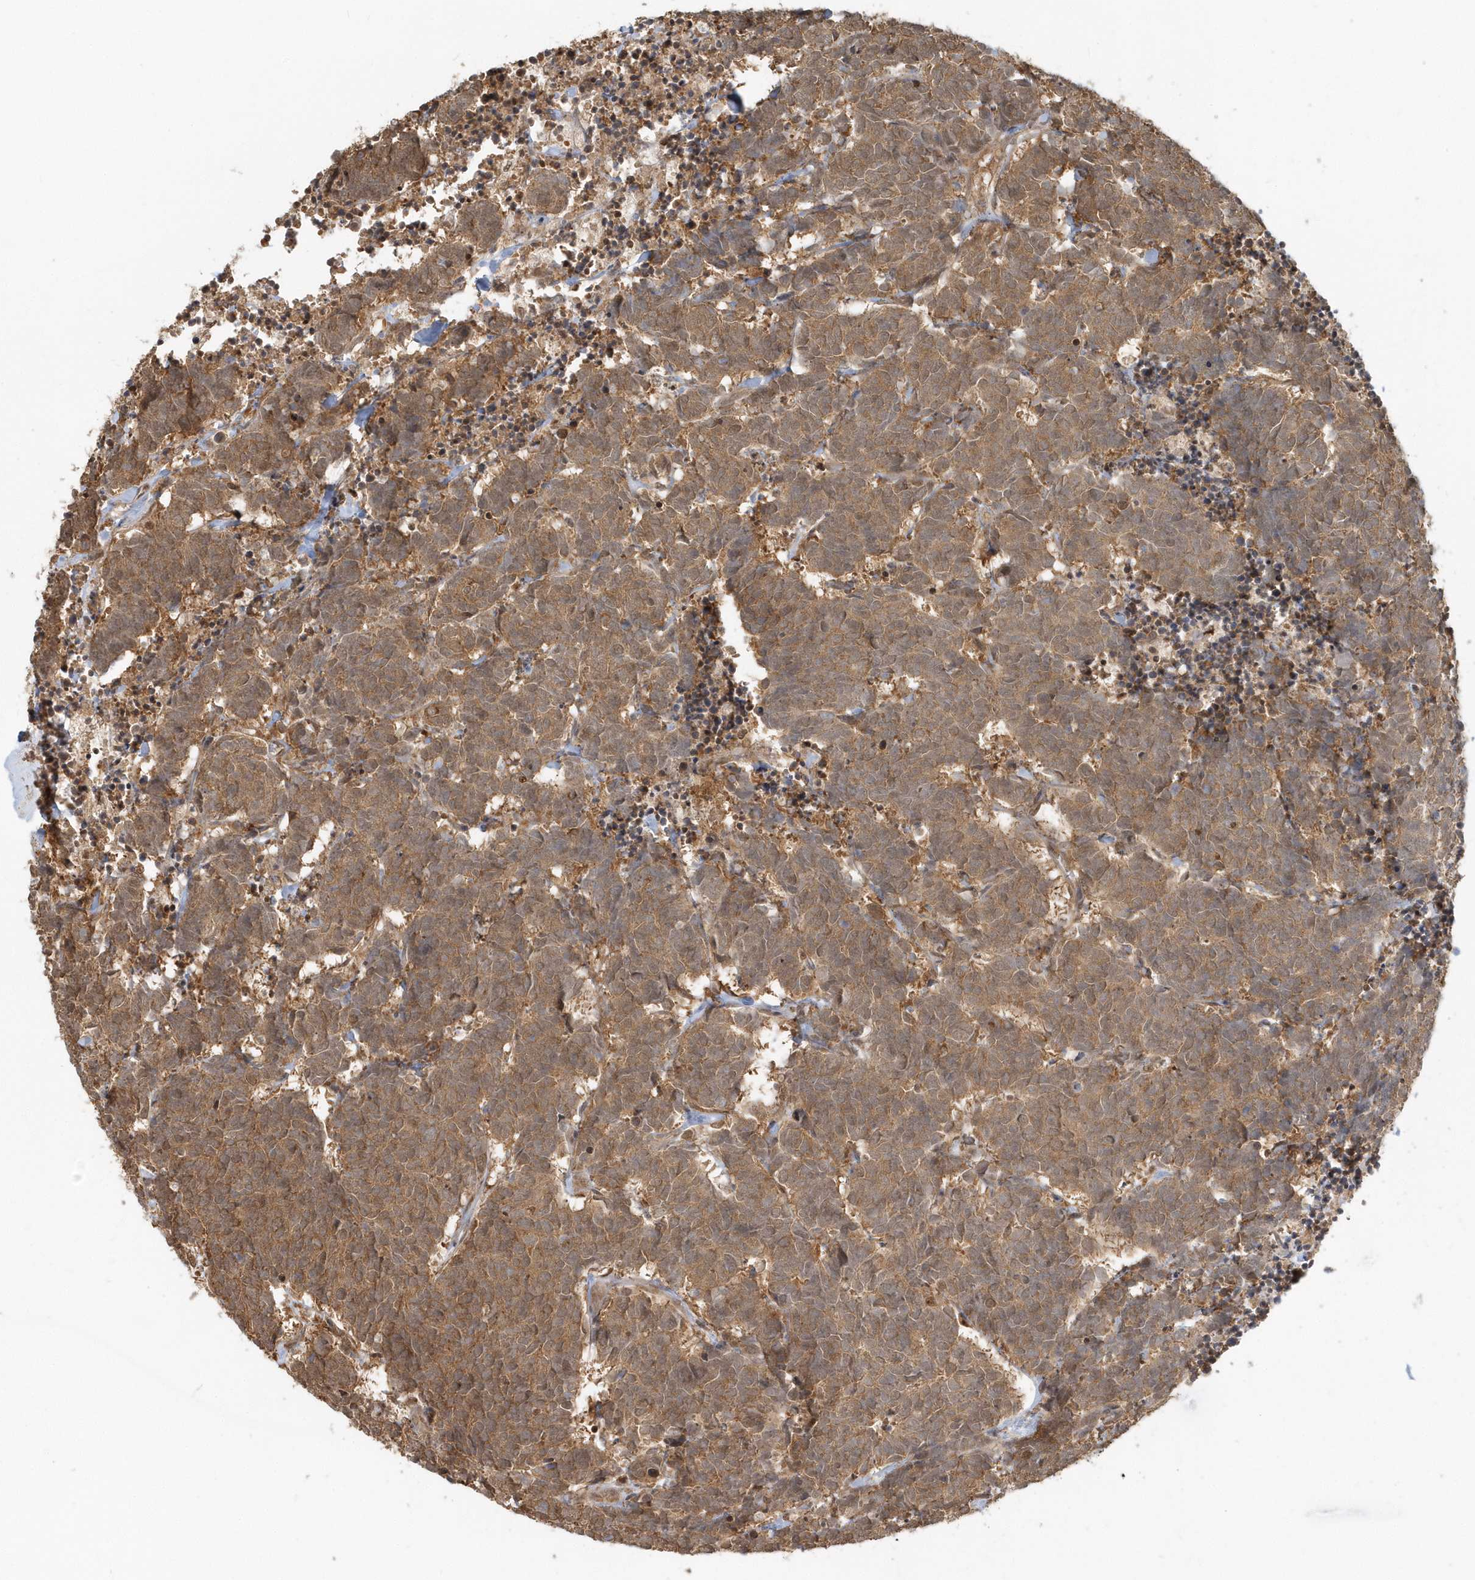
{"staining": {"intensity": "moderate", "quantity": ">75%", "location": "cytoplasmic/membranous"}, "tissue": "carcinoid", "cell_type": "Tumor cells", "image_type": "cancer", "snomed": [{"axis": "morphology", "description": "Carcinoma, NOS"}, {"axis": "morphology", "description": "Carcinoid, malignant, NOS"}, {"axis": "topography", "description": "Urinary bladder"}], "caption": "The histopathology image demonstrates staining of carcinoma, revealing moderate cytoplasmic/membranous protein expression (brown color) within tumor cells.", "gene": "PSMD6", "patient": {"sex": "male", "age": 57}}